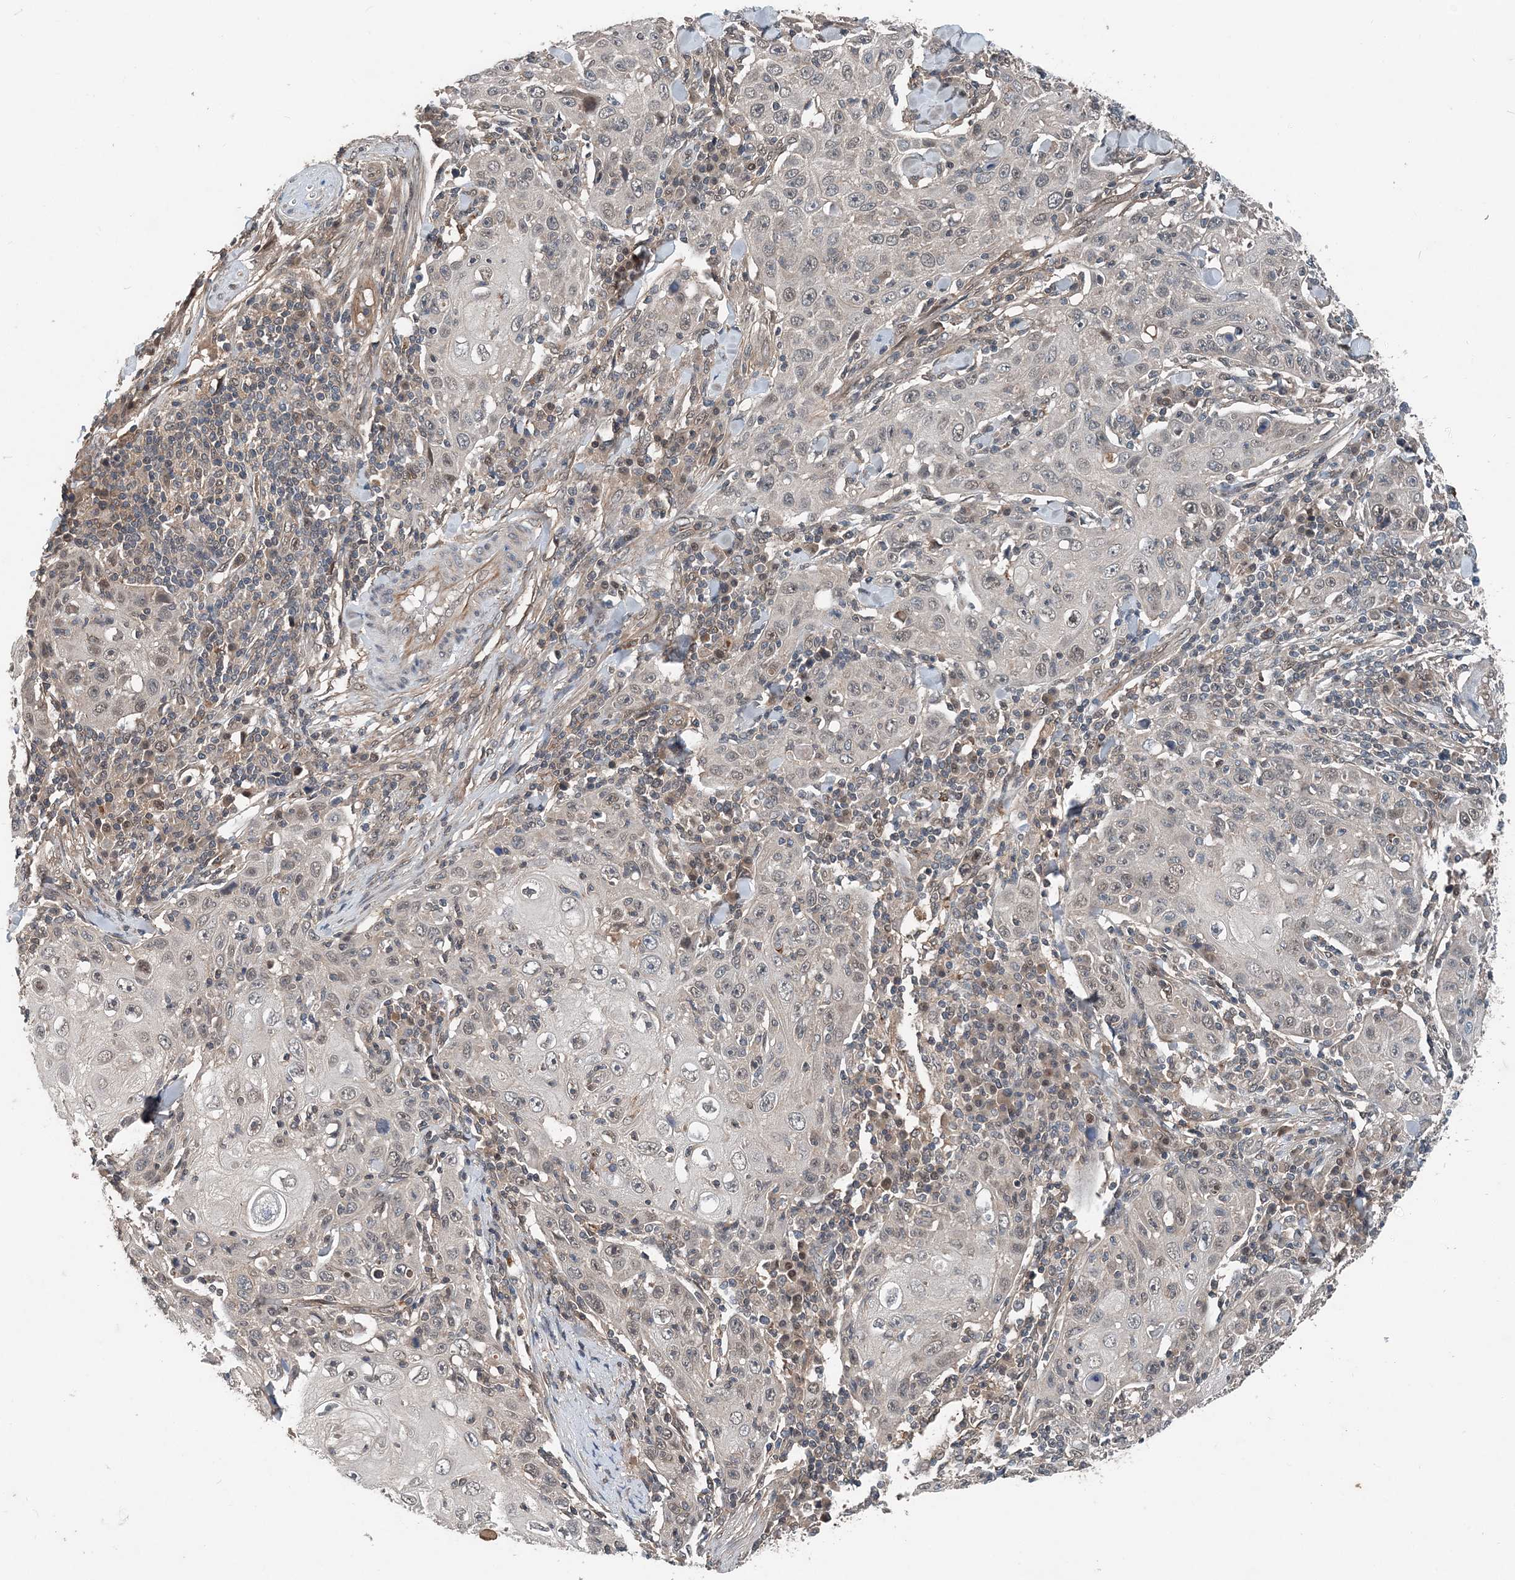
{"staining": {"intensity": "weak", "quantity": "<25%", "location": "nuclear"}, "tissue": "skin cancer", "cell_type": "Tumor cells", "image_type": "cancer", "snomed": [{"axis": "morphology", "description": "Squamous cell carcinoma, NOS"}, {"axis": "topography", "description": "Skin"}], "caption": "An immunohistochemistry image of skin cancer is shown. There is no staining in tumor cells of skin cancer. (DAB (3,3'-diaminobenzidine) immunohistochemistry (IHC) with hematoxylin counter stain).", "gene": "SMPD3", "patient": {"sex": "female", "age": 88}}